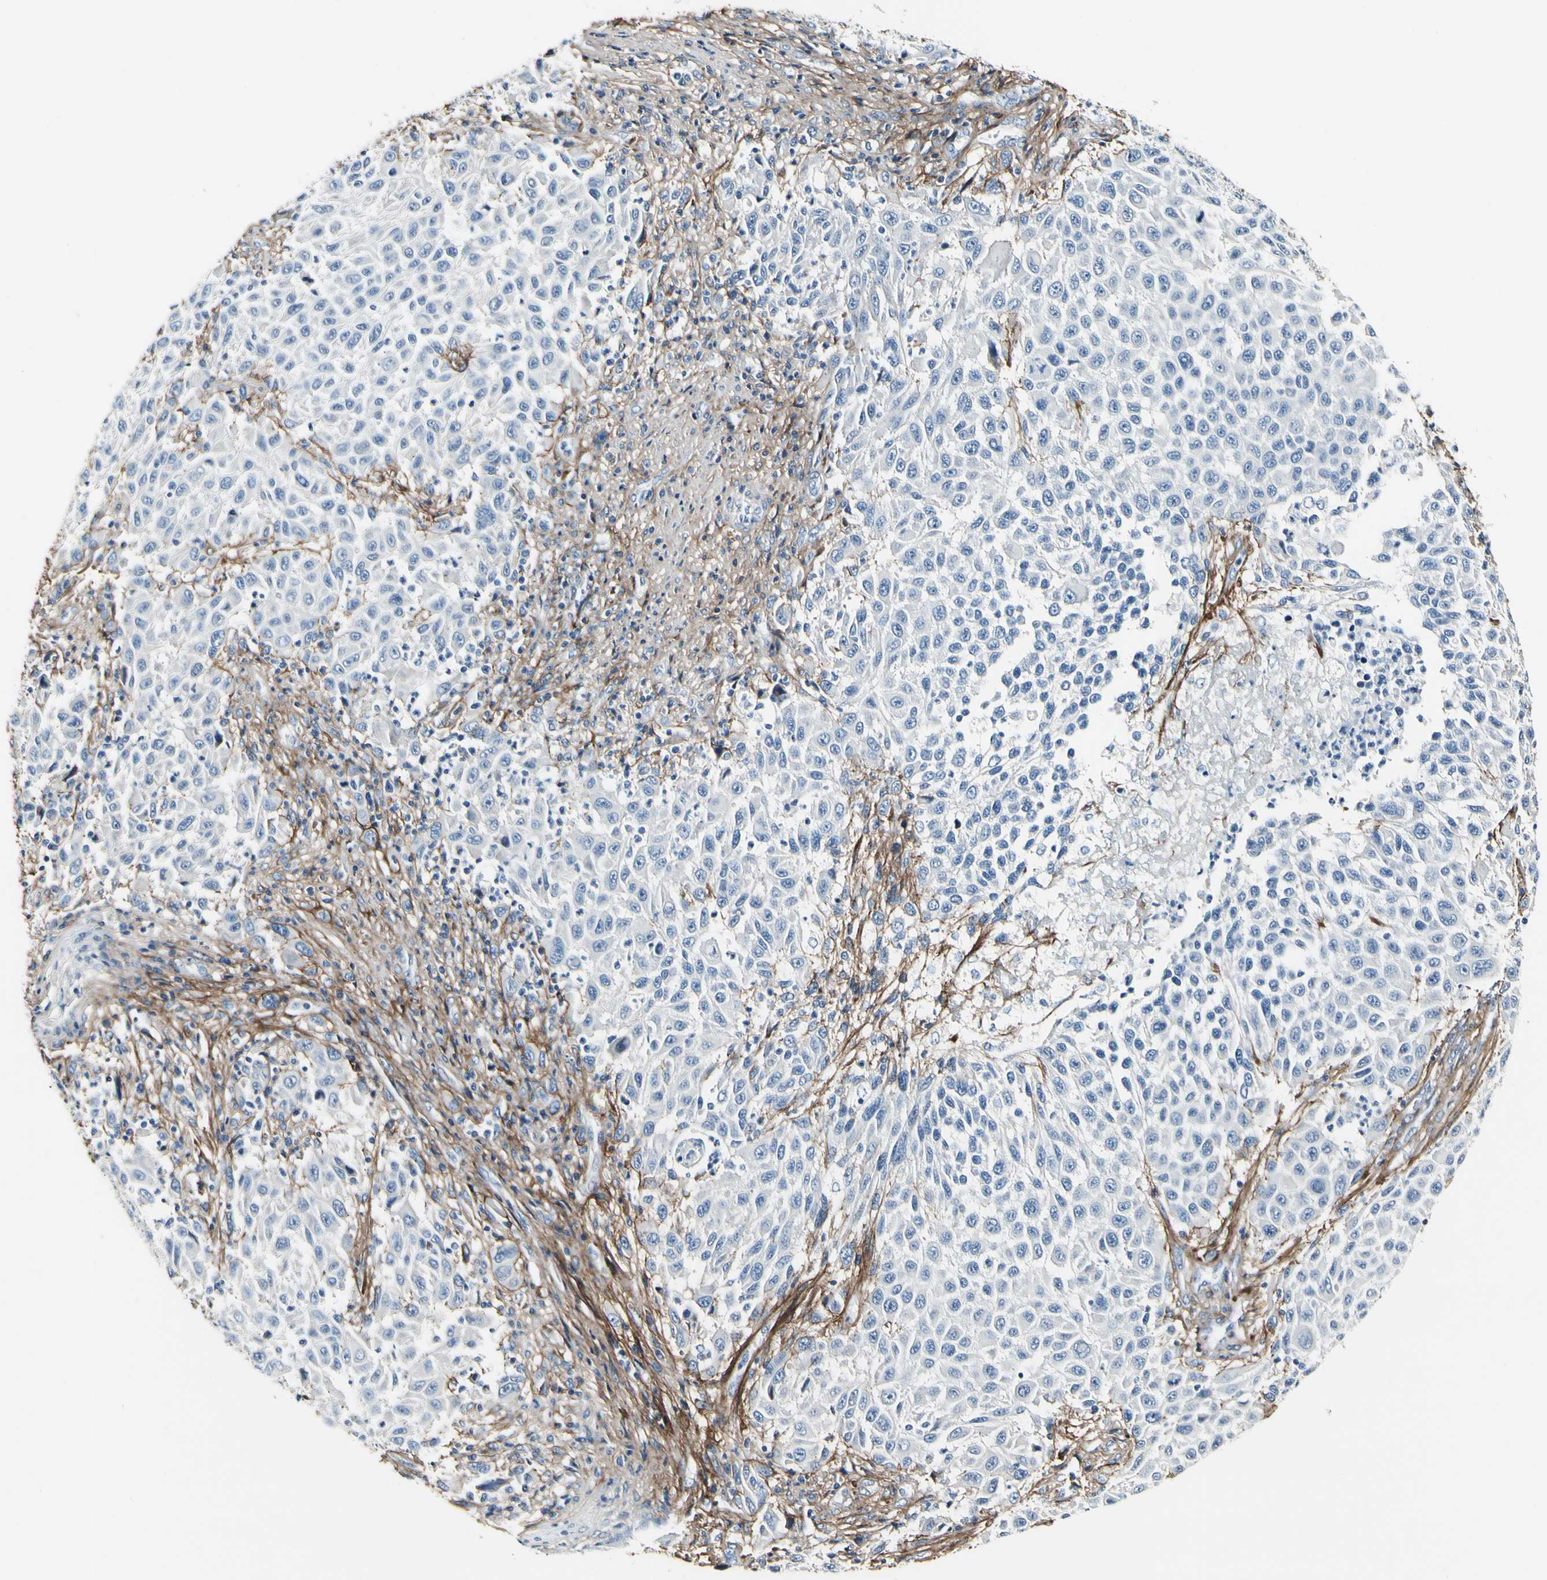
{"staining": {"intensity": "negative", "quantity": "none", "location": "none"}, "tissue": "melanoma", "cell_type": "Tumor cells", "image_type": "cancer", "snomed": [{"axis": "morphology", "description": "Malignant melanoma, Metastatic site"}, {"axis": "topography", "description": "Lymph node"}], "caption": "Tumor cells show no significant positivity in malignant melanoma (metastatic site). (Stains: DAB immunohistochemistry with hematoxylin counter stain, Microscopy: brightfield microscopy at high magnification).", "gene": "COL6A3", "patient": {"sex": "male", "age": 61}}